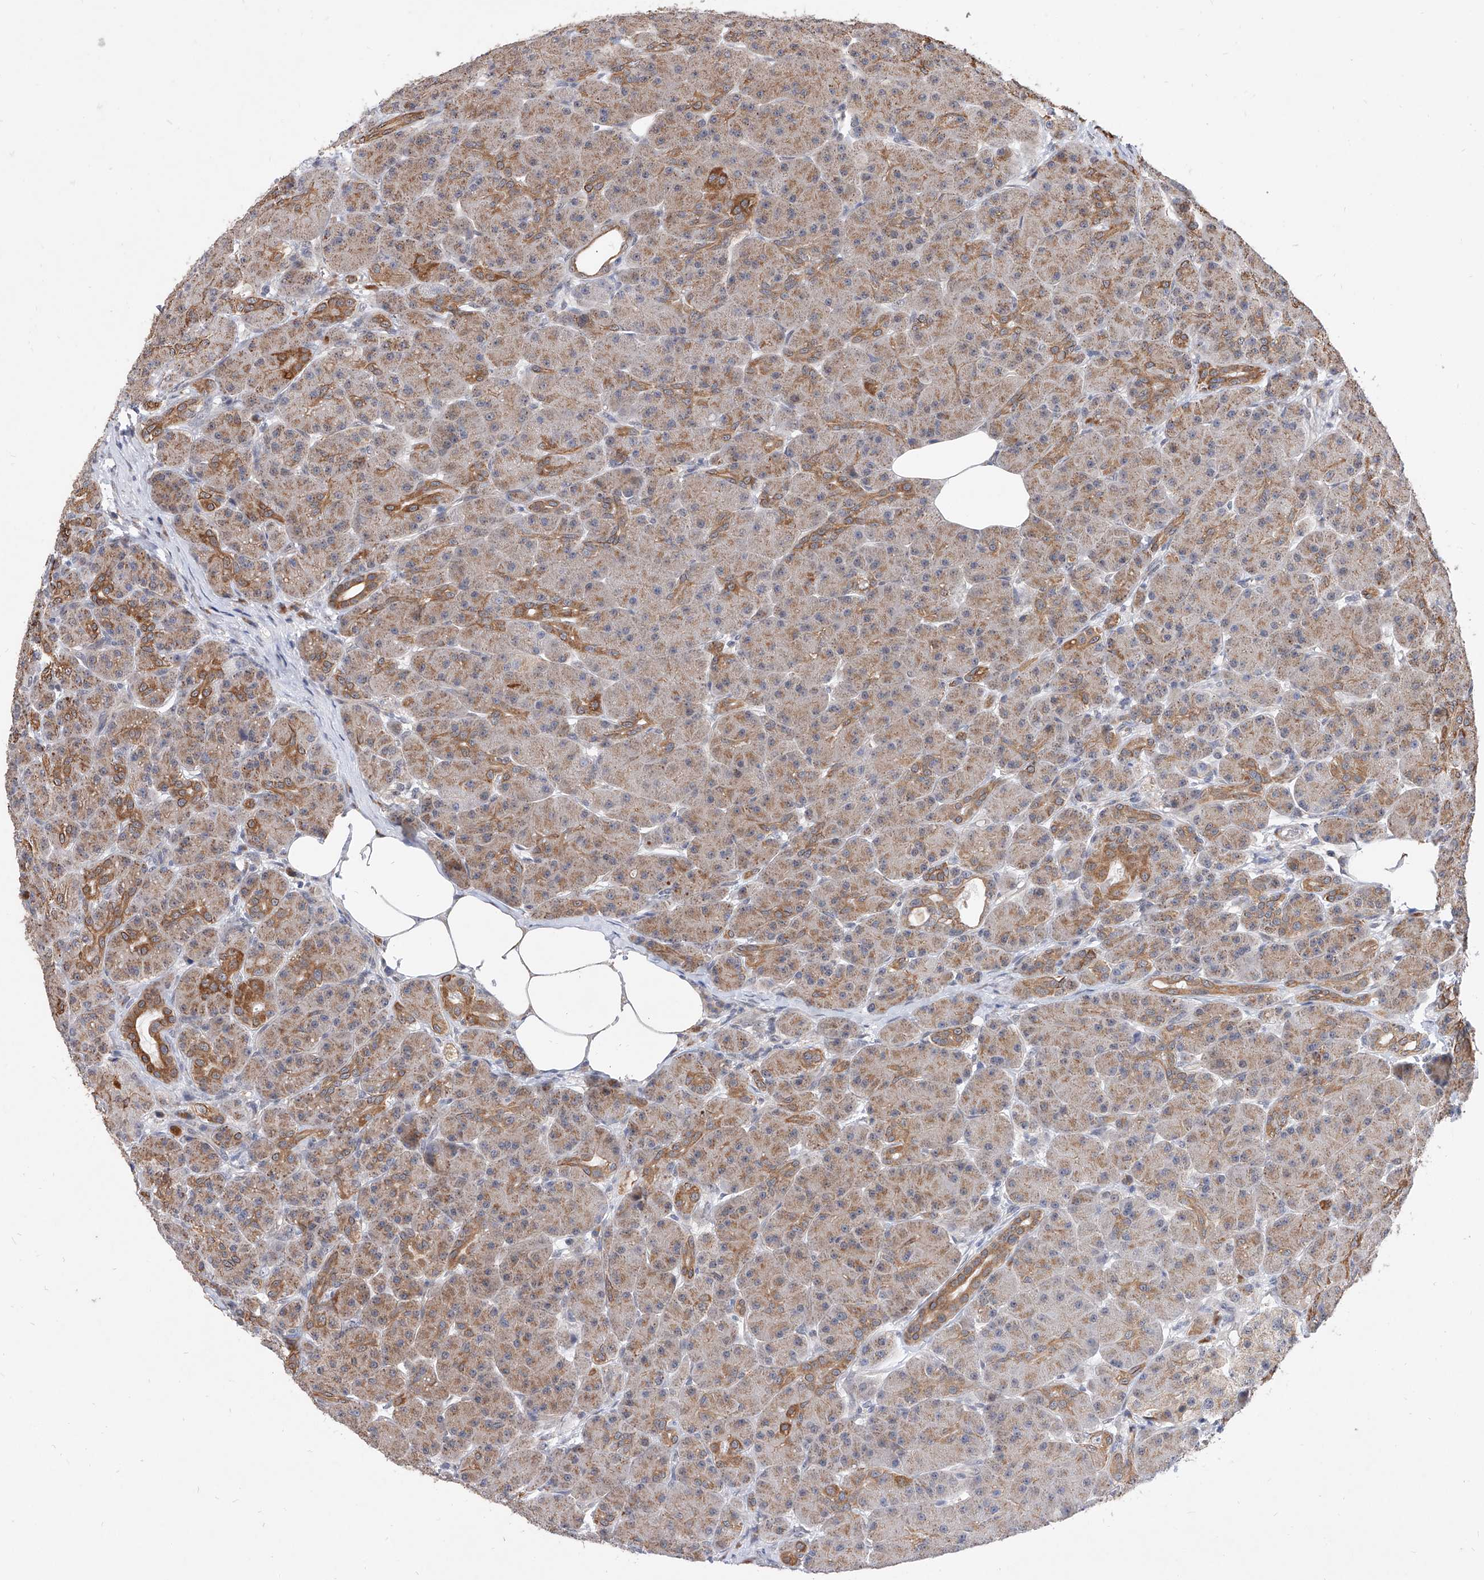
{"staining": {"intensity": "moderate", "quantity": ">75%", "location": "cytoplasmic/membranous"}, "tissue": "pancreas", "cell_type": "Exocrine glandular cells", "image_type": "normal", "snomed": [{"axis": "morphology", "description": "Normal tissue, NOS"}, {"axis": "topography", "description": "Pancreas"}], "caption": "Human pancreas stained for a protein (brown) shows moderate cytoplasmic/membranous positive expression in about >75% of exocrine glandular cells.", "gene": "MFSD4B", "patient": {"sex": "male", "age": 63}}